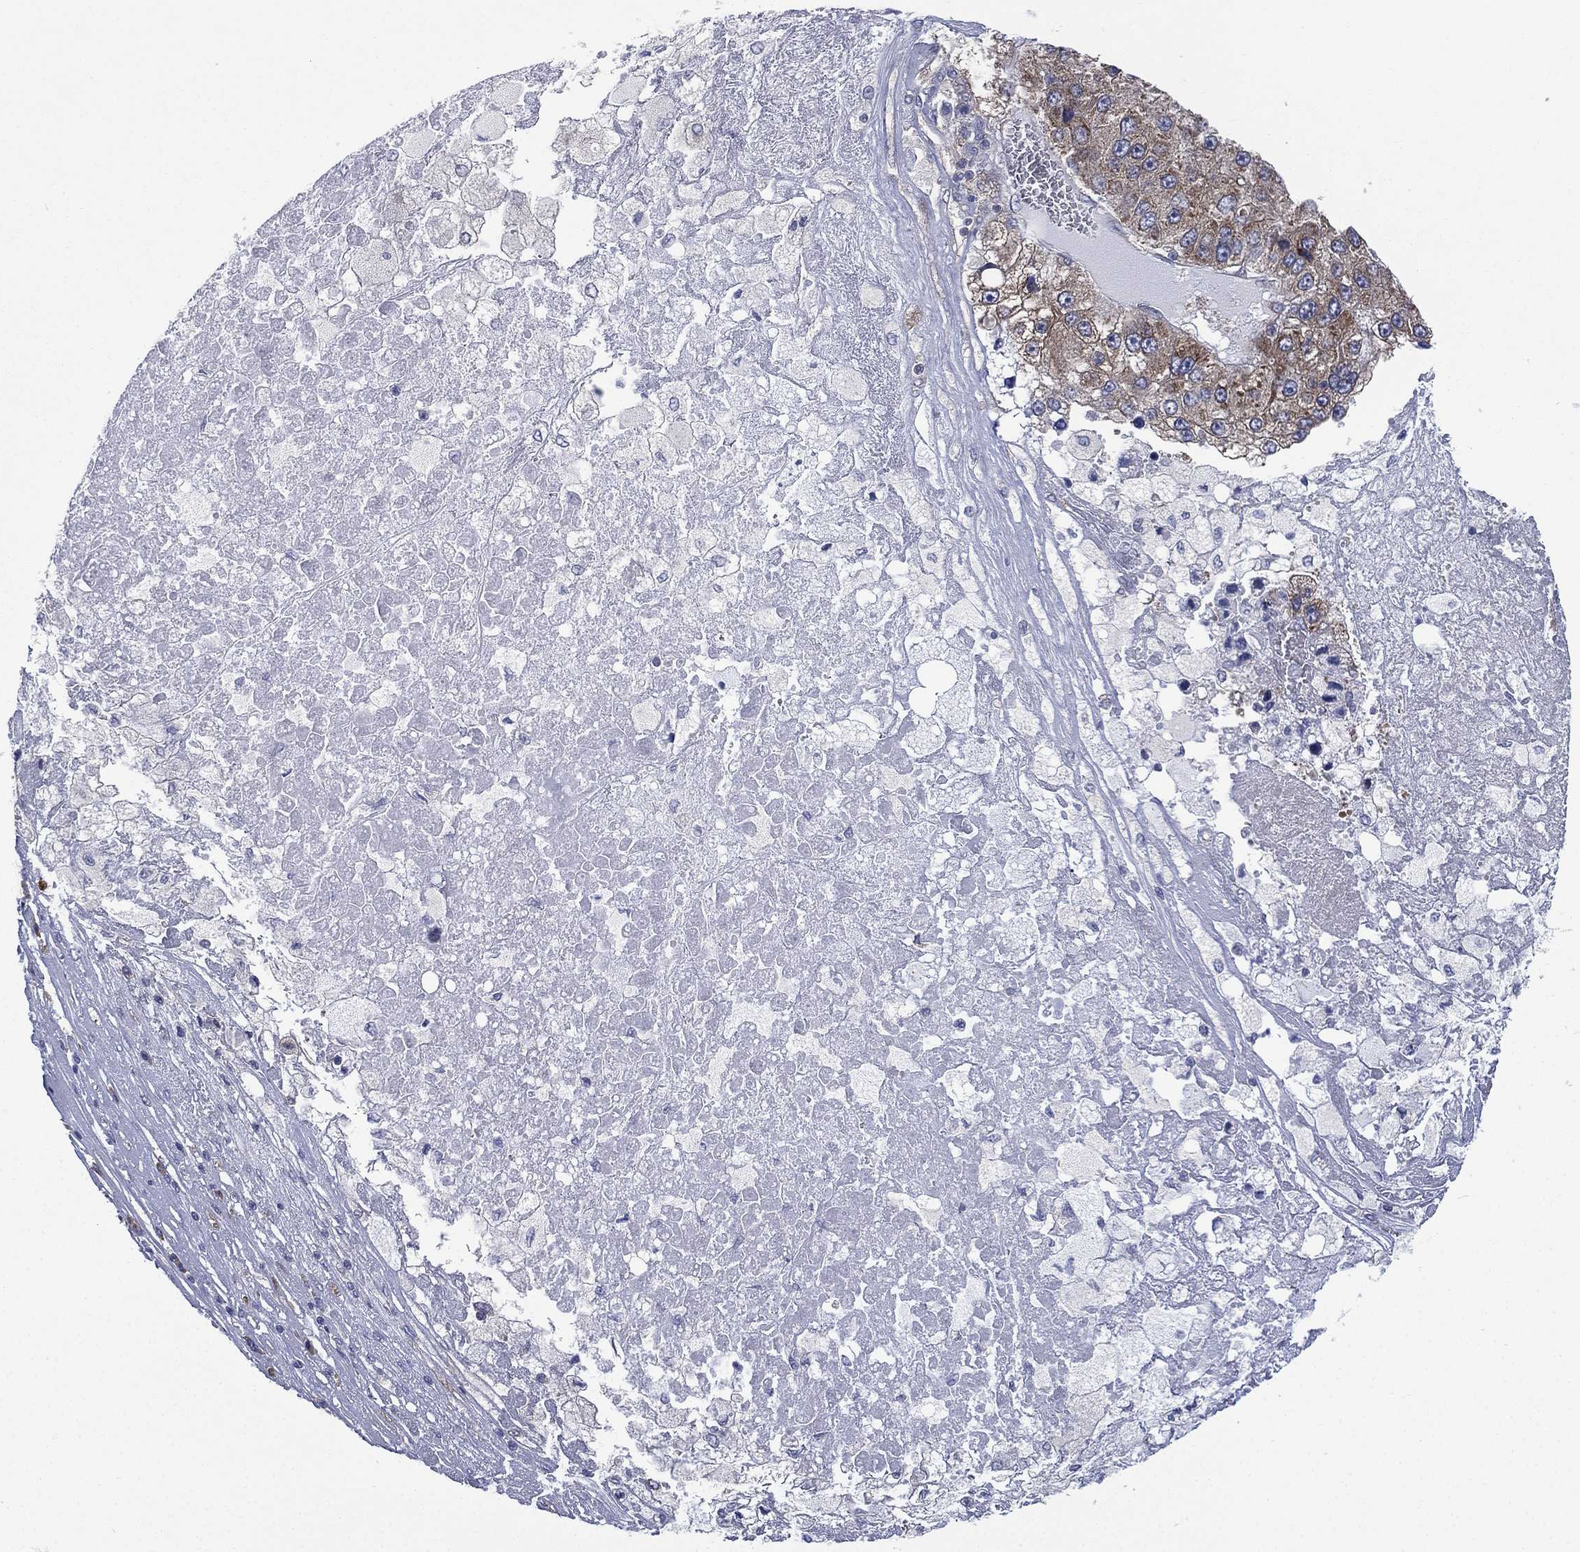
{"staining": {"intensity": "weak", "quantity": "<25%", "location": "cytoplasmic/membranous"}, "tissue": "liver cancer", "cell_type": "Tumor cells", "image_type": "cancer", "snomed": [{"axis": "morphology", "description": "Carcinoma, Hepatocellular, NOS"}, {"axis": "topography", "description": "Liver"}], "caption": "Immunohistochemistry photomicrograph of neoplastic tissue: human liver hepatocellular carcinoma stained with DAB exhibits no significant protein expression in tumor cells.", "gene": "FARSA", "patient": {"sex": "female", "age": 73}}